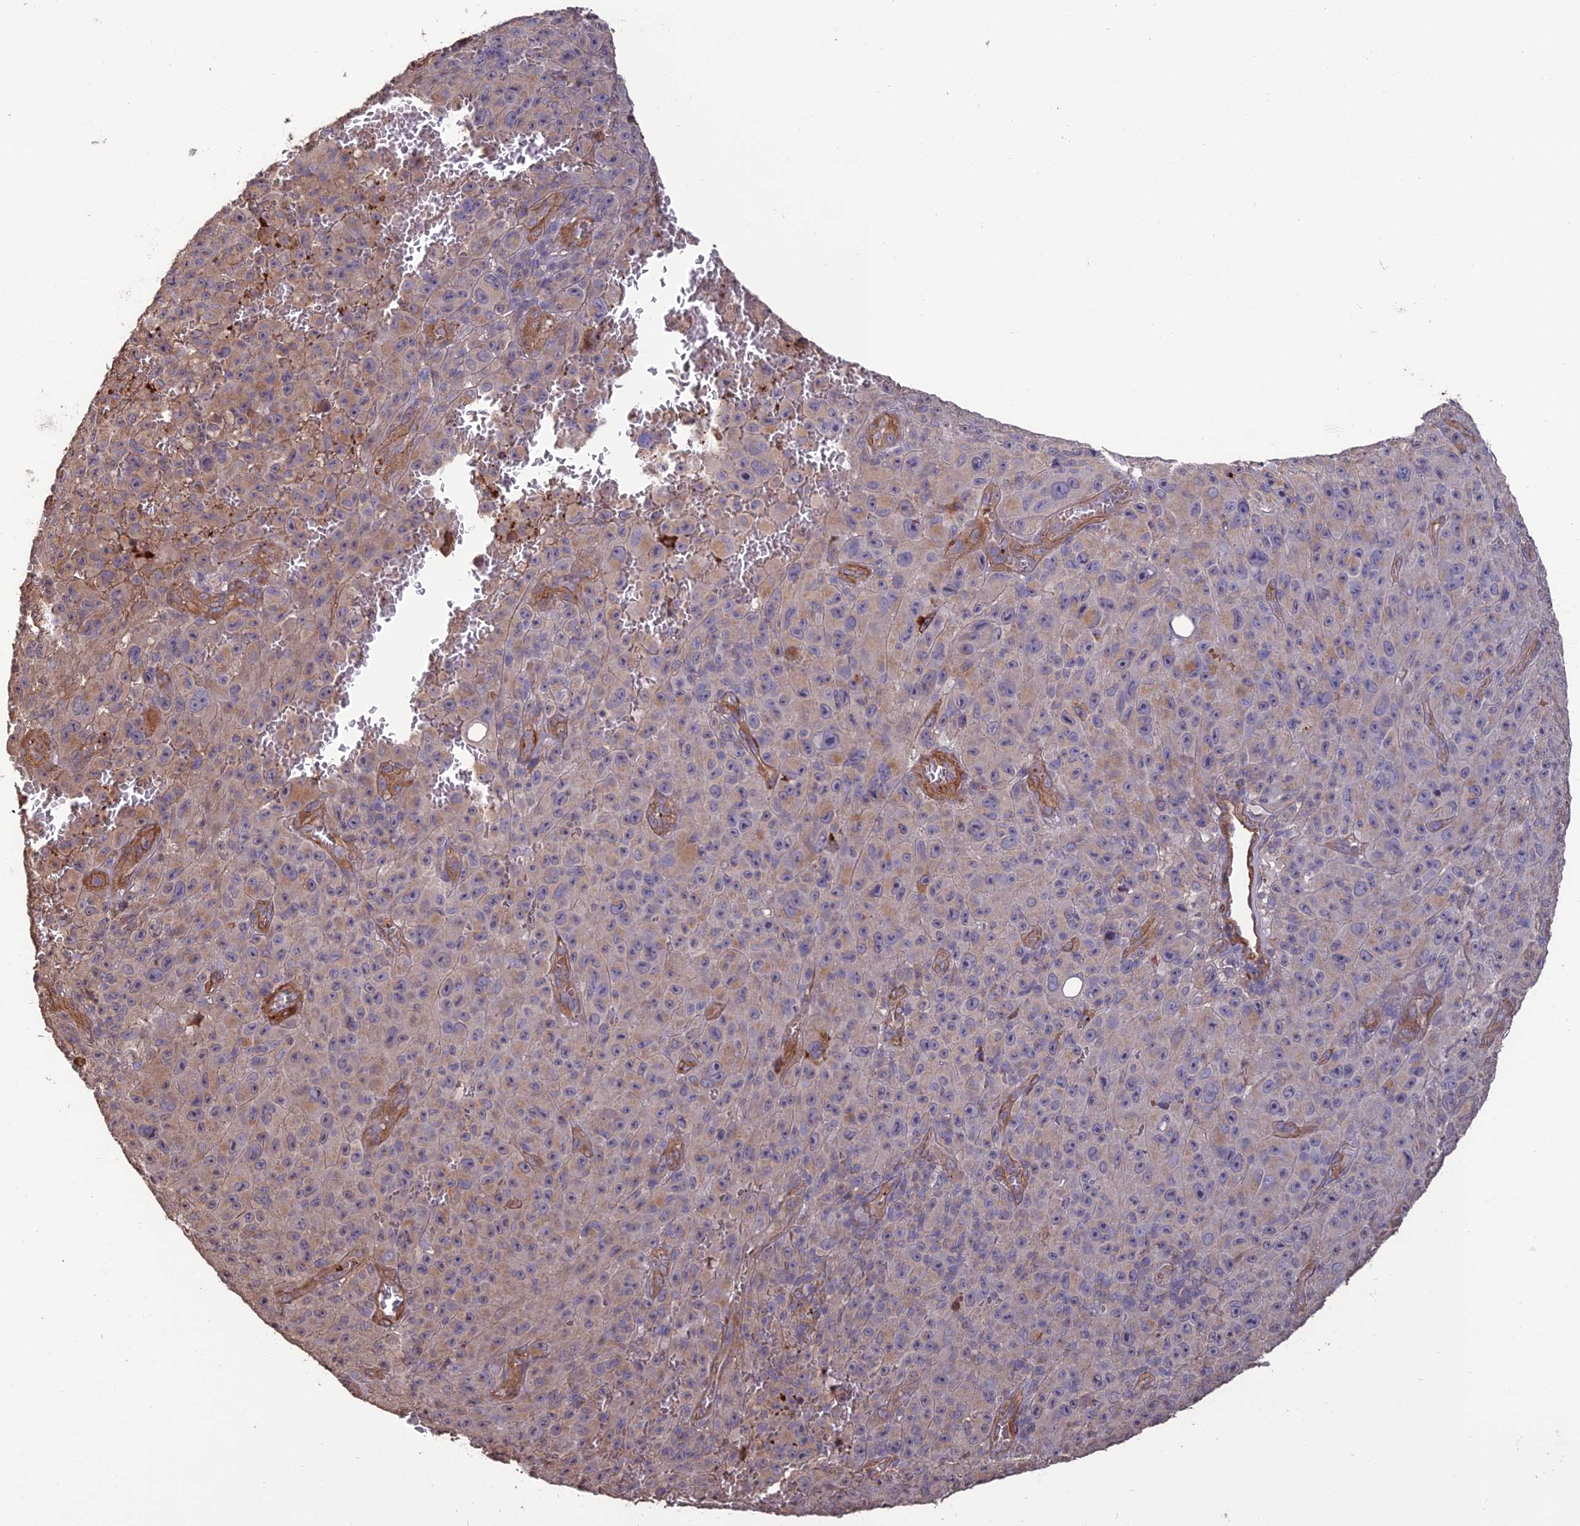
{"staining": {"intensity": "weak", "quantity": "25%-75%", "location": "cytoplasmic/membranous"}, "tissue": "melanoma", "cell_type": "Tumor cells", "image_type": "cancer", "snomed": [{"axis": "morphology", "description": "Malignant melanoma, NOS"}, {"axis": "topography", "description": "Skin"}], "caption": "The photomicrograph shows a brown stain indicating the presence of a protein in the cytoplasmic/membranous of tumor cells in malignant melanoma.", "gene": "ATP6V0A2", "patient": {"sex": "female", "age": 82}}